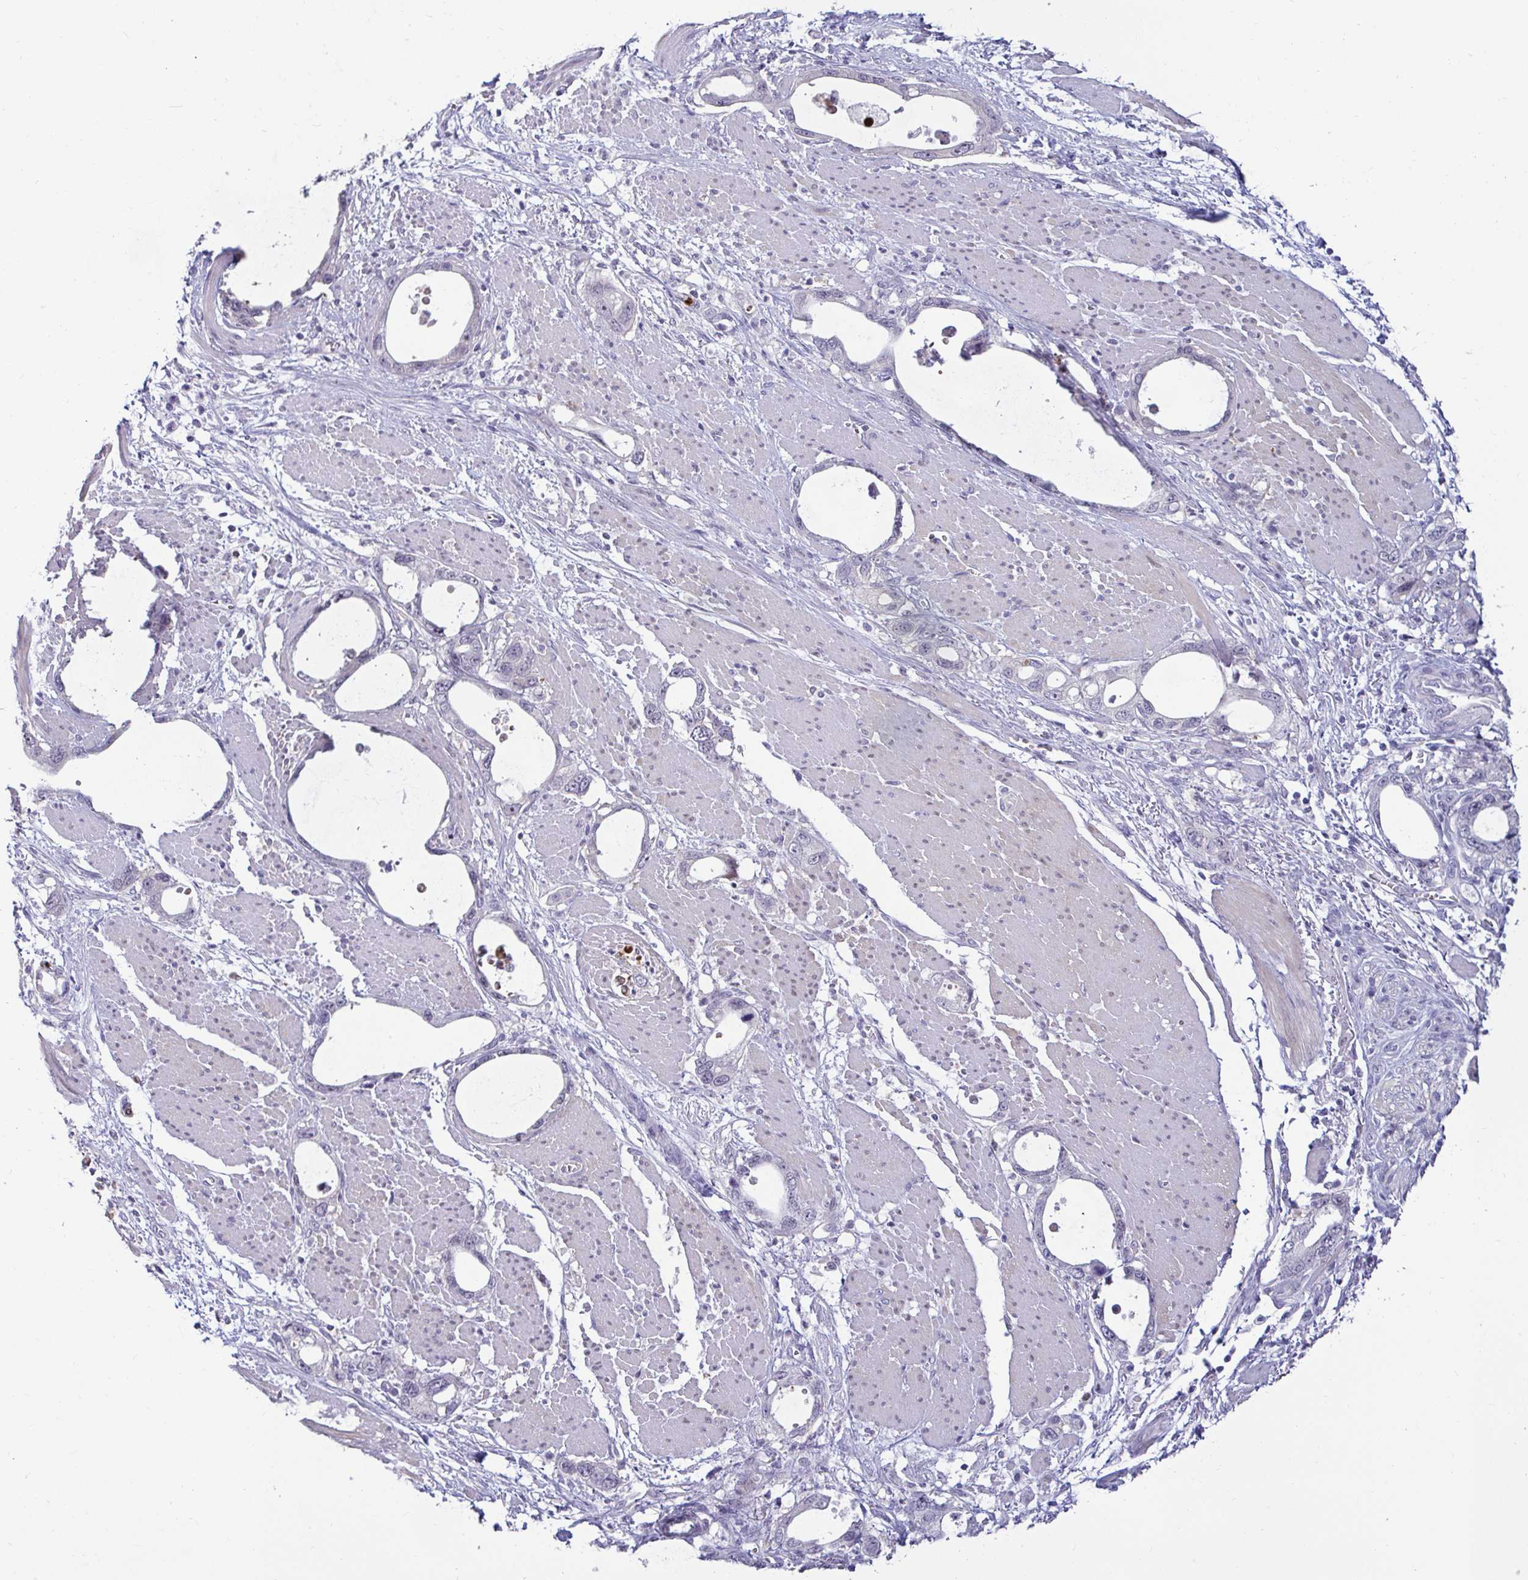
{"staining": {"intensity": "negative", "quantity": "none", "location": "none"}, "tissue": "stomach cancer", "cell_type": "Tumor cells", "image_type": "cancer", "snomed": [{"axis": "morphology", "description": "Adenocarcinoma, NOS"}, {"axis": "topography", "description": "Stomach, upper"}], "caption": "This is an IHC micrograph of human stomach cancer. There is no expression in tumor cells.", "gene": "GSTM1", "patient": {"sex": "male", "age": 74}}